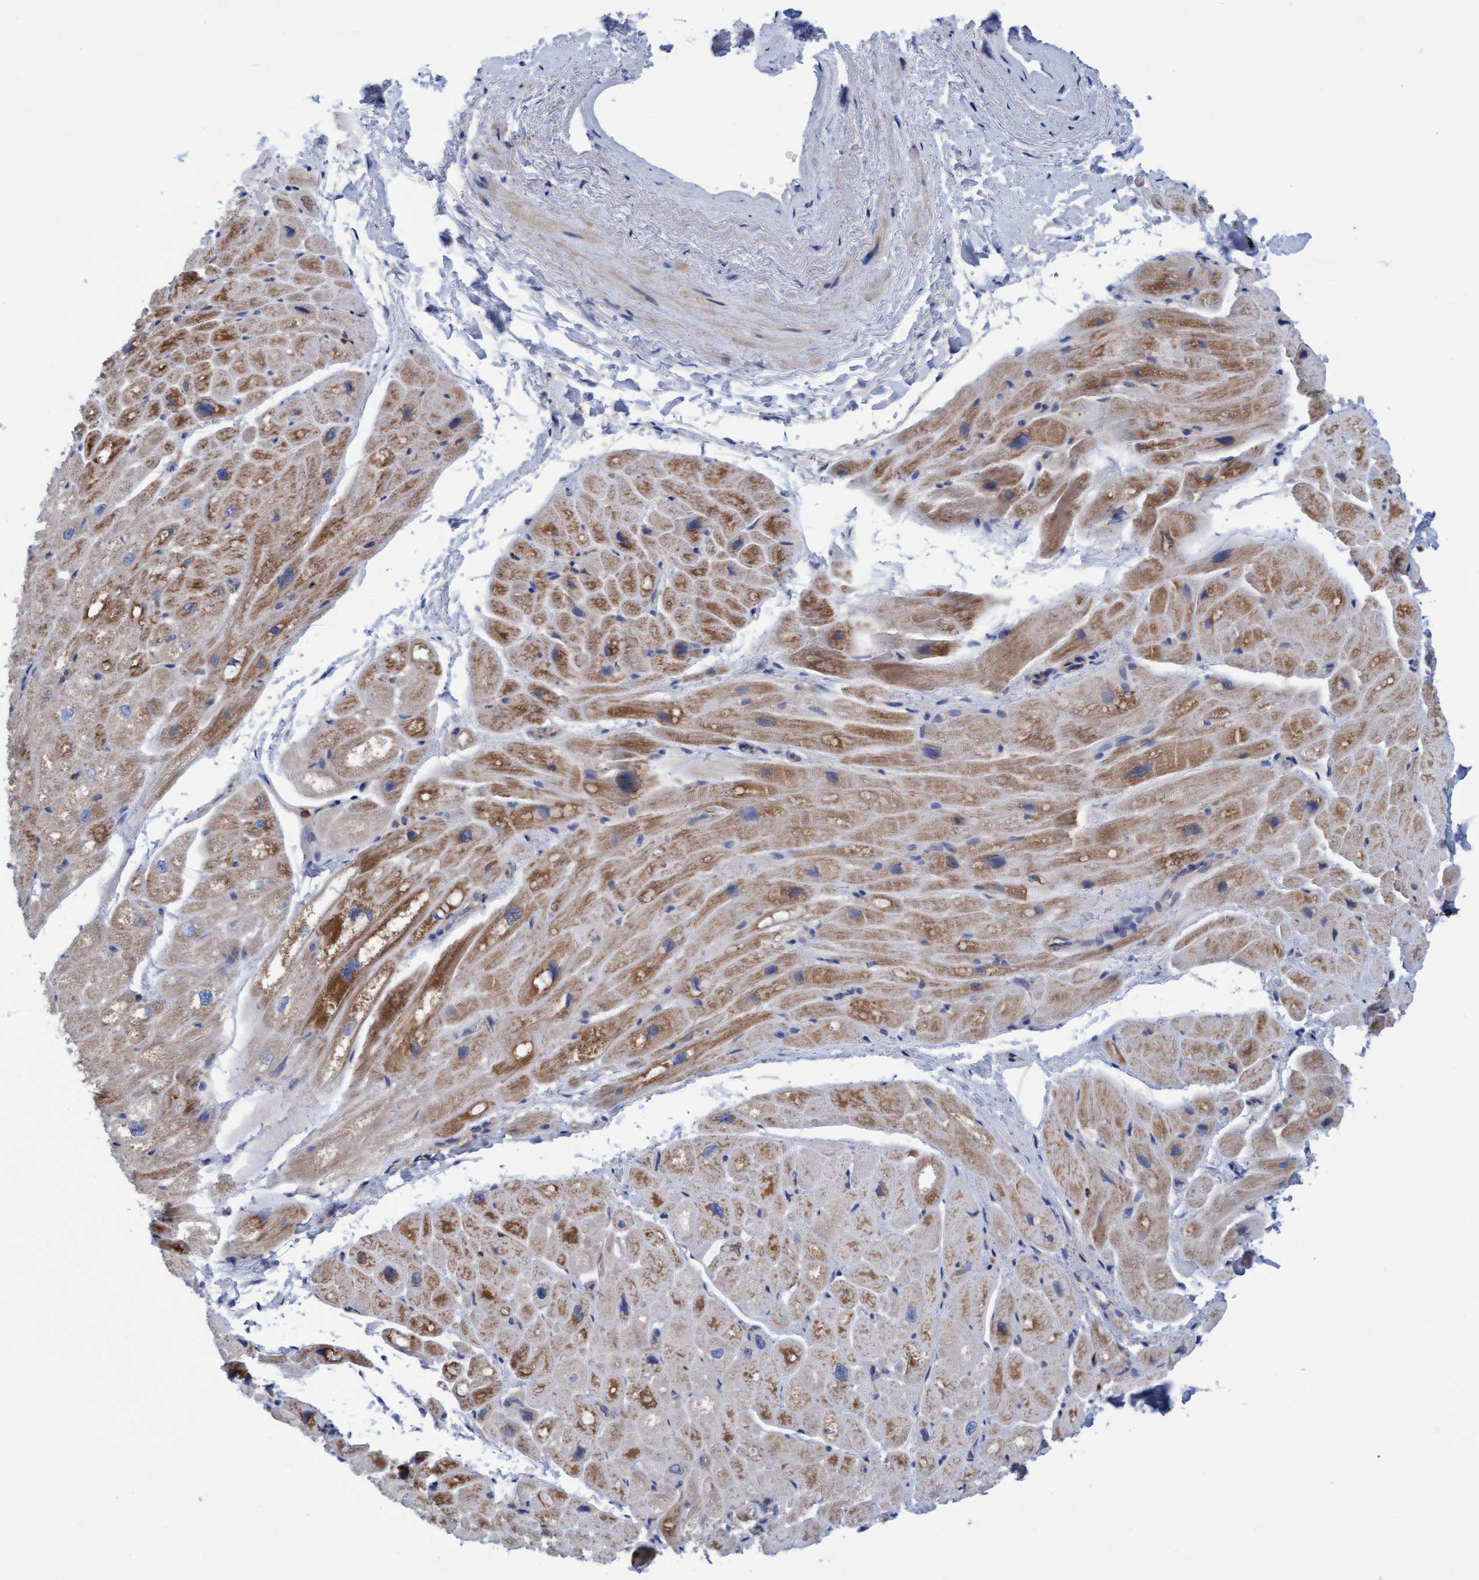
{"staining": {"intensity": "moderate", "quantity": "25%-75%", "location": "cytoplasmic/membranous"}, "tissue": "heart muscle", "cell_type": "Cardiomyocytes", "image_type": "normal", "snomed": [{"axis": "morphology", "description": "Normal tissue, NOS"}, {"axis": "topography", "description": "Heart"}], "caption": "This histopathology image displays IHC staining of benign human heart muscle, with medium moderate cytoplasmic/membranous positivity in approximately 25%-75% of cardiomyocytes.", "gene": "FNBP1", "patient": {"sex": "male", "age": 49}}